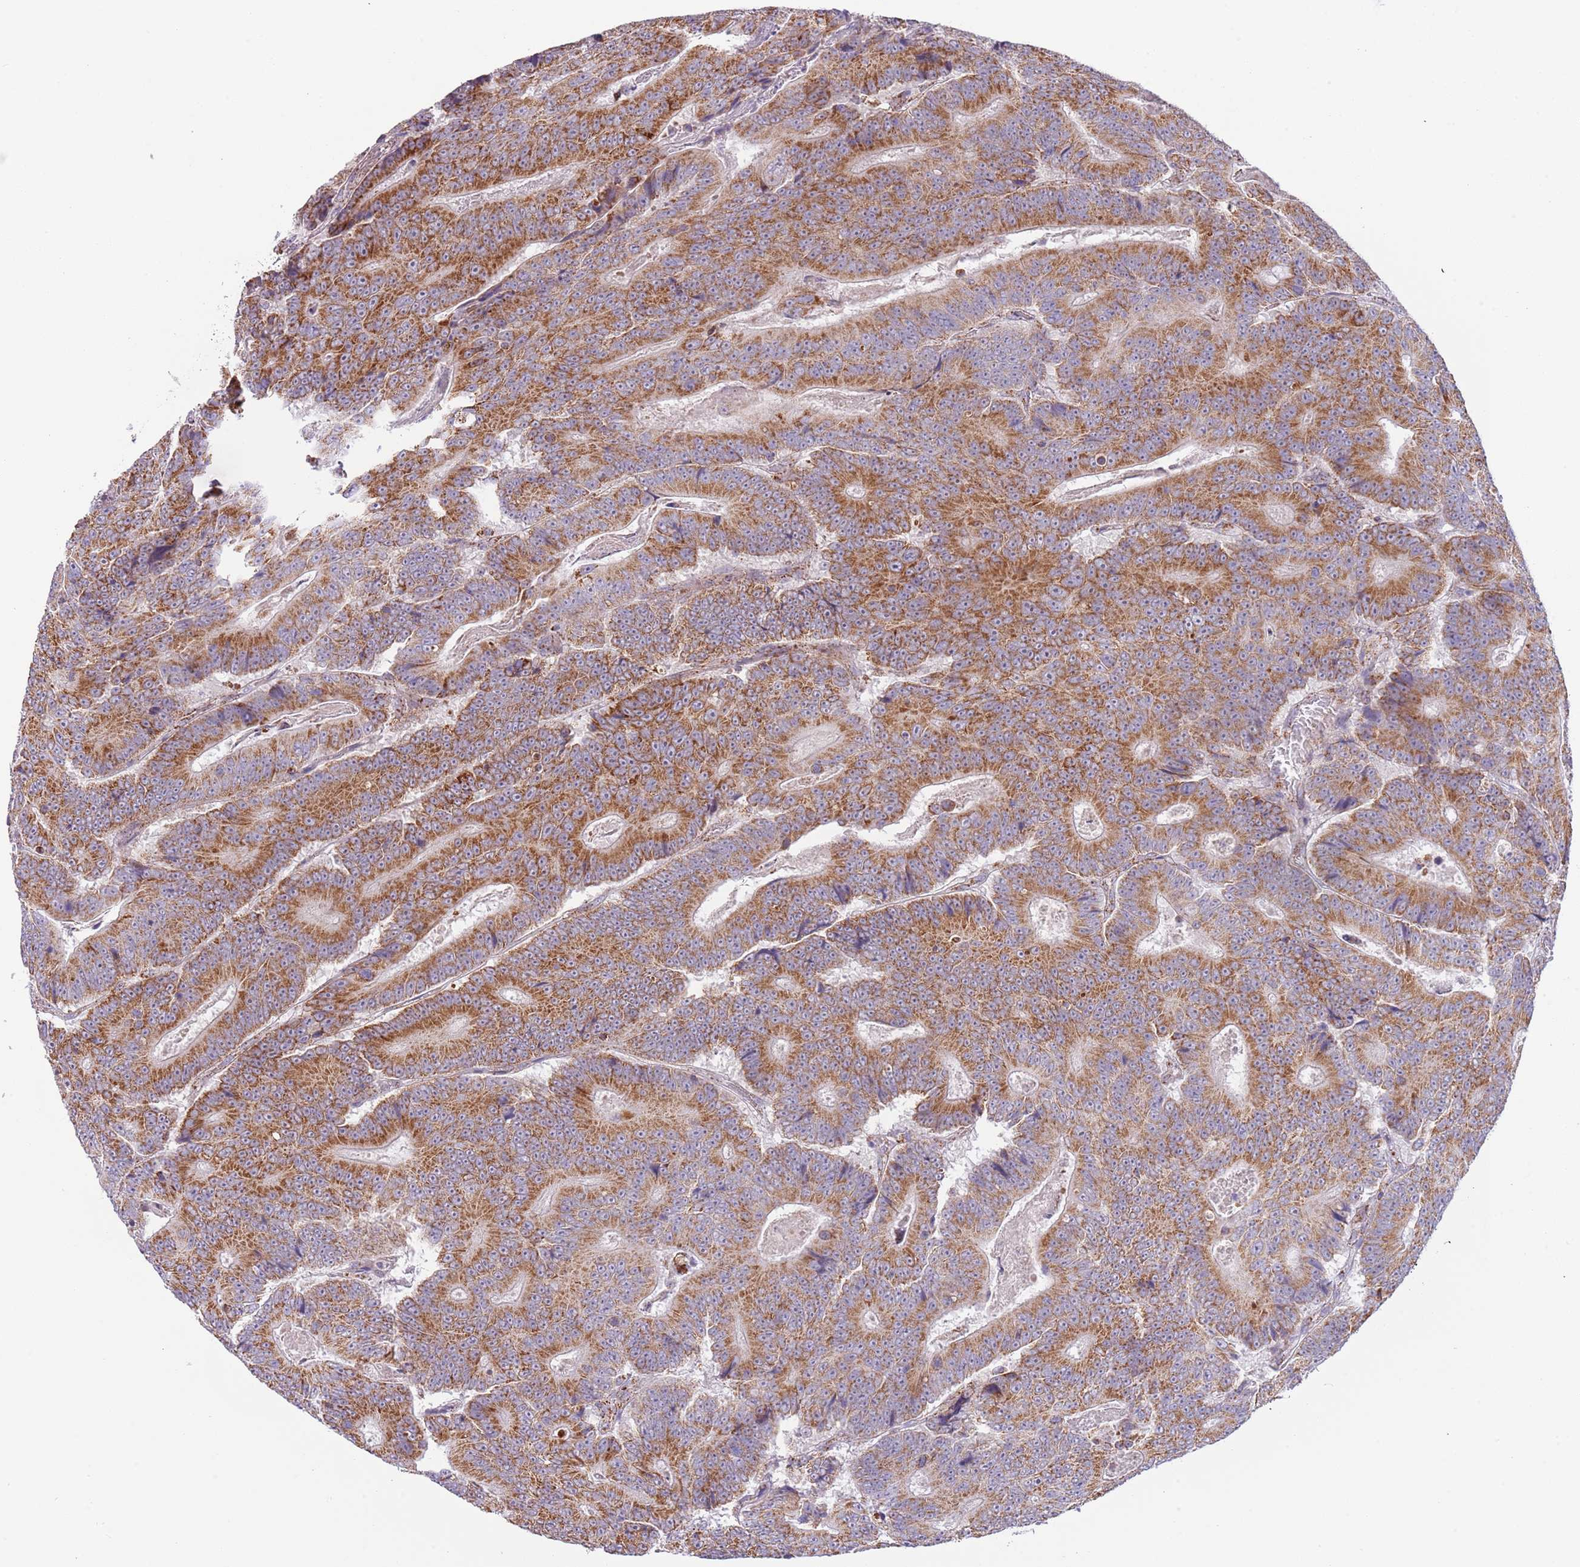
{"staining": {"intensity": "moderate", "quantity": ">75%", "location": "cytoplasmic/membranous"}, "tissue": "colorectal cancer", "cell_type": "Tumor cells", "image_type": "cancer", "snomed": [{"axis": "morphology", "description": "Adenocarcinoma, NOS"}, {"axis": "topography", "description": "Colon"}], "caption": "The immunohistochemical stain labels moderate cytoplasmic/membranous staining in tumor cells of colorectal adenocarcinoma tissue.", "gene": "LHX6", "patient": {"sex": "male", "age": 83}}